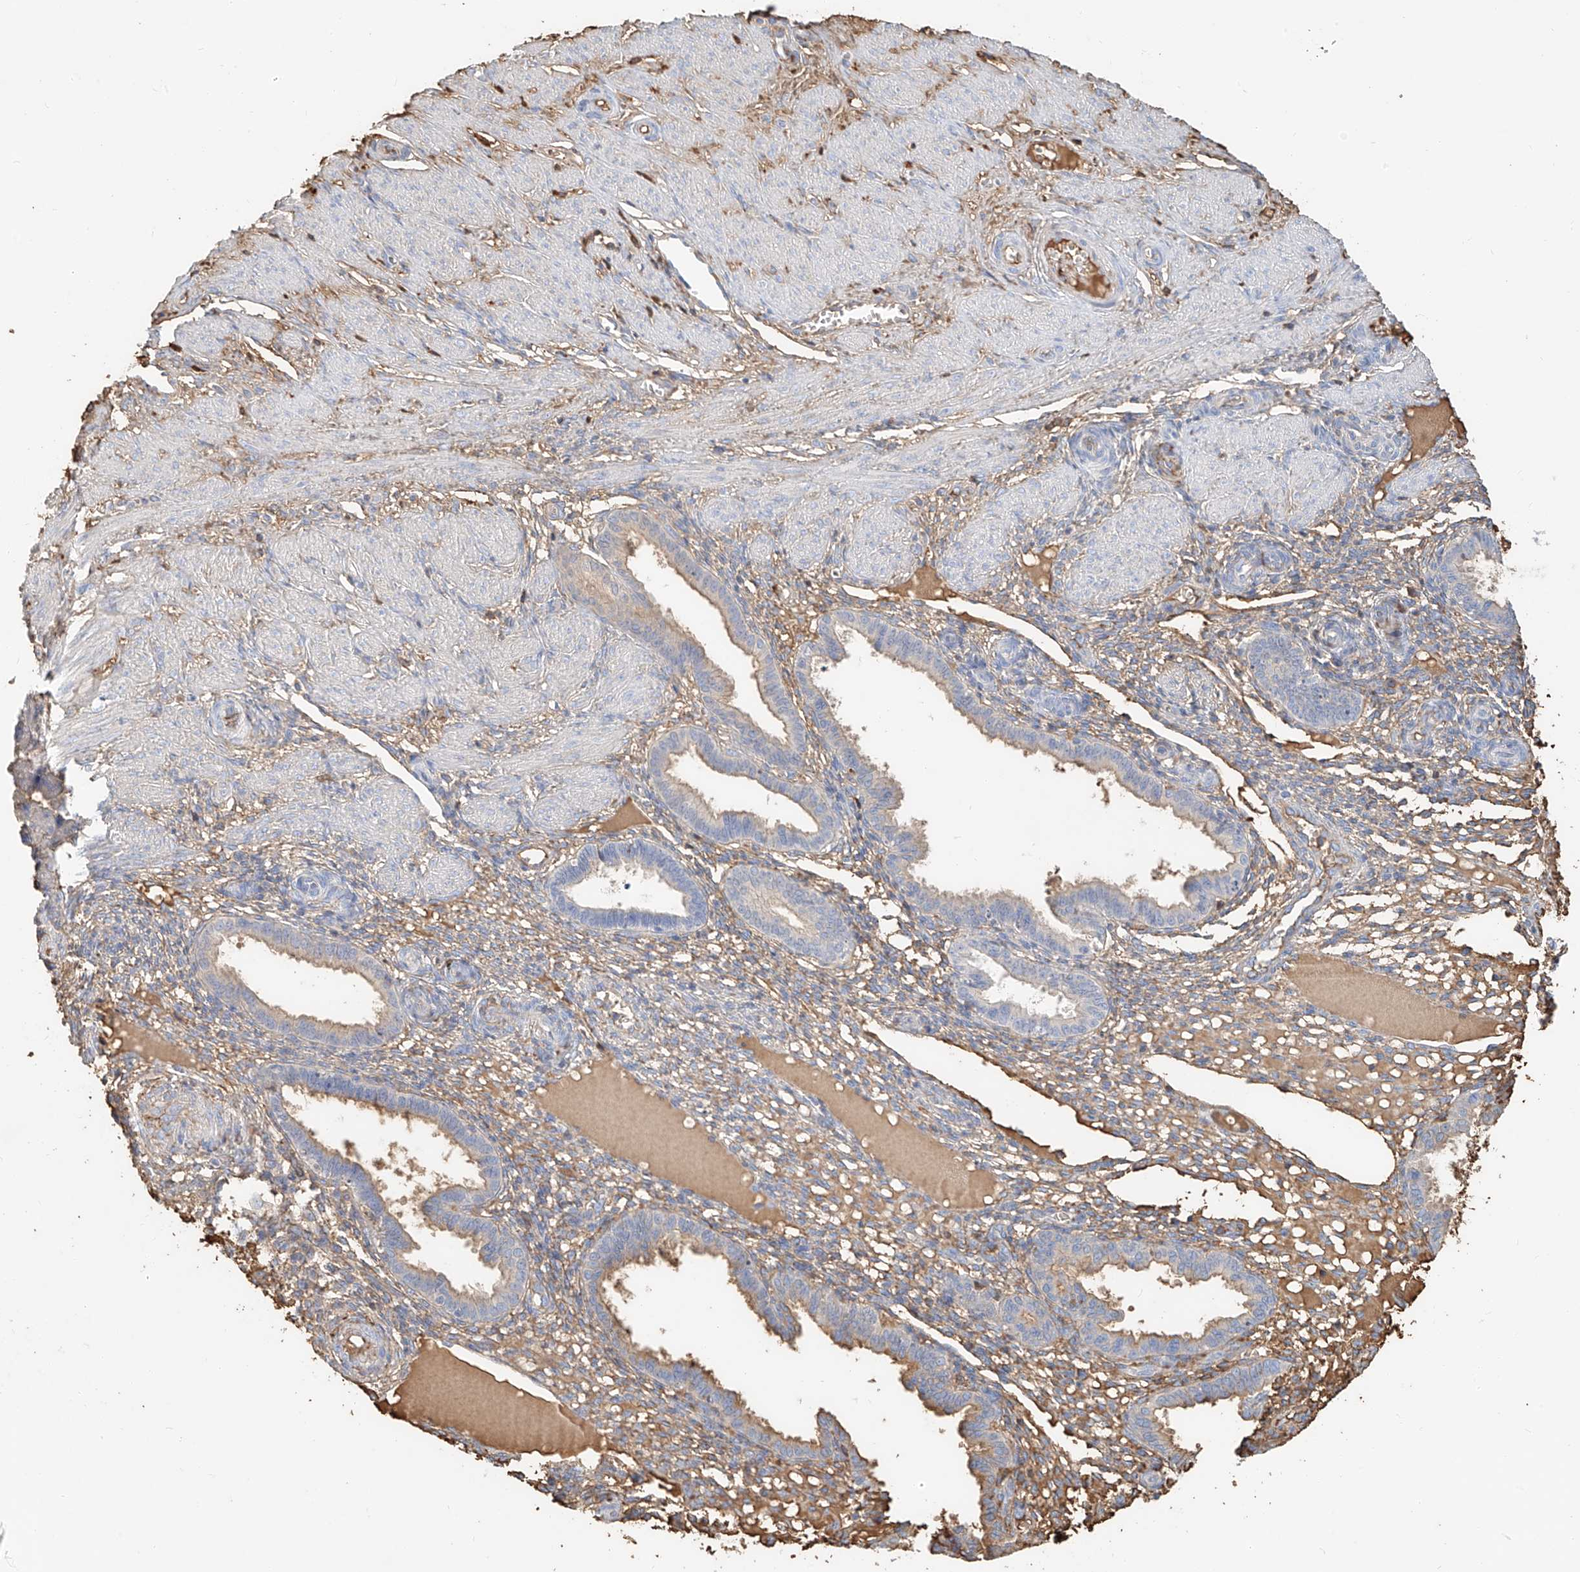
{"staining": {"intensity": "weak", "quantity": "25%-75%", "location": "cytoplasmic/membranous"}, "tissue": "endometrium", "cell_type": "Cells in endometrial stroma", "image_type": "normal", "snomed": [{"axis": "morphology", "description": "Normal tissue, NOS"}, {"axis": "topography", "description": "Endometrium"}], "caption": "A photomicrograph showing weak cytoplasmic/membranous staining in about 25%-75% of cells in endometrial stroma in normal endometrium, as visualized by brown immunohistochemical staining.", "gene": "ZFP30", "patient": {"sex": "female", "age": 33}}